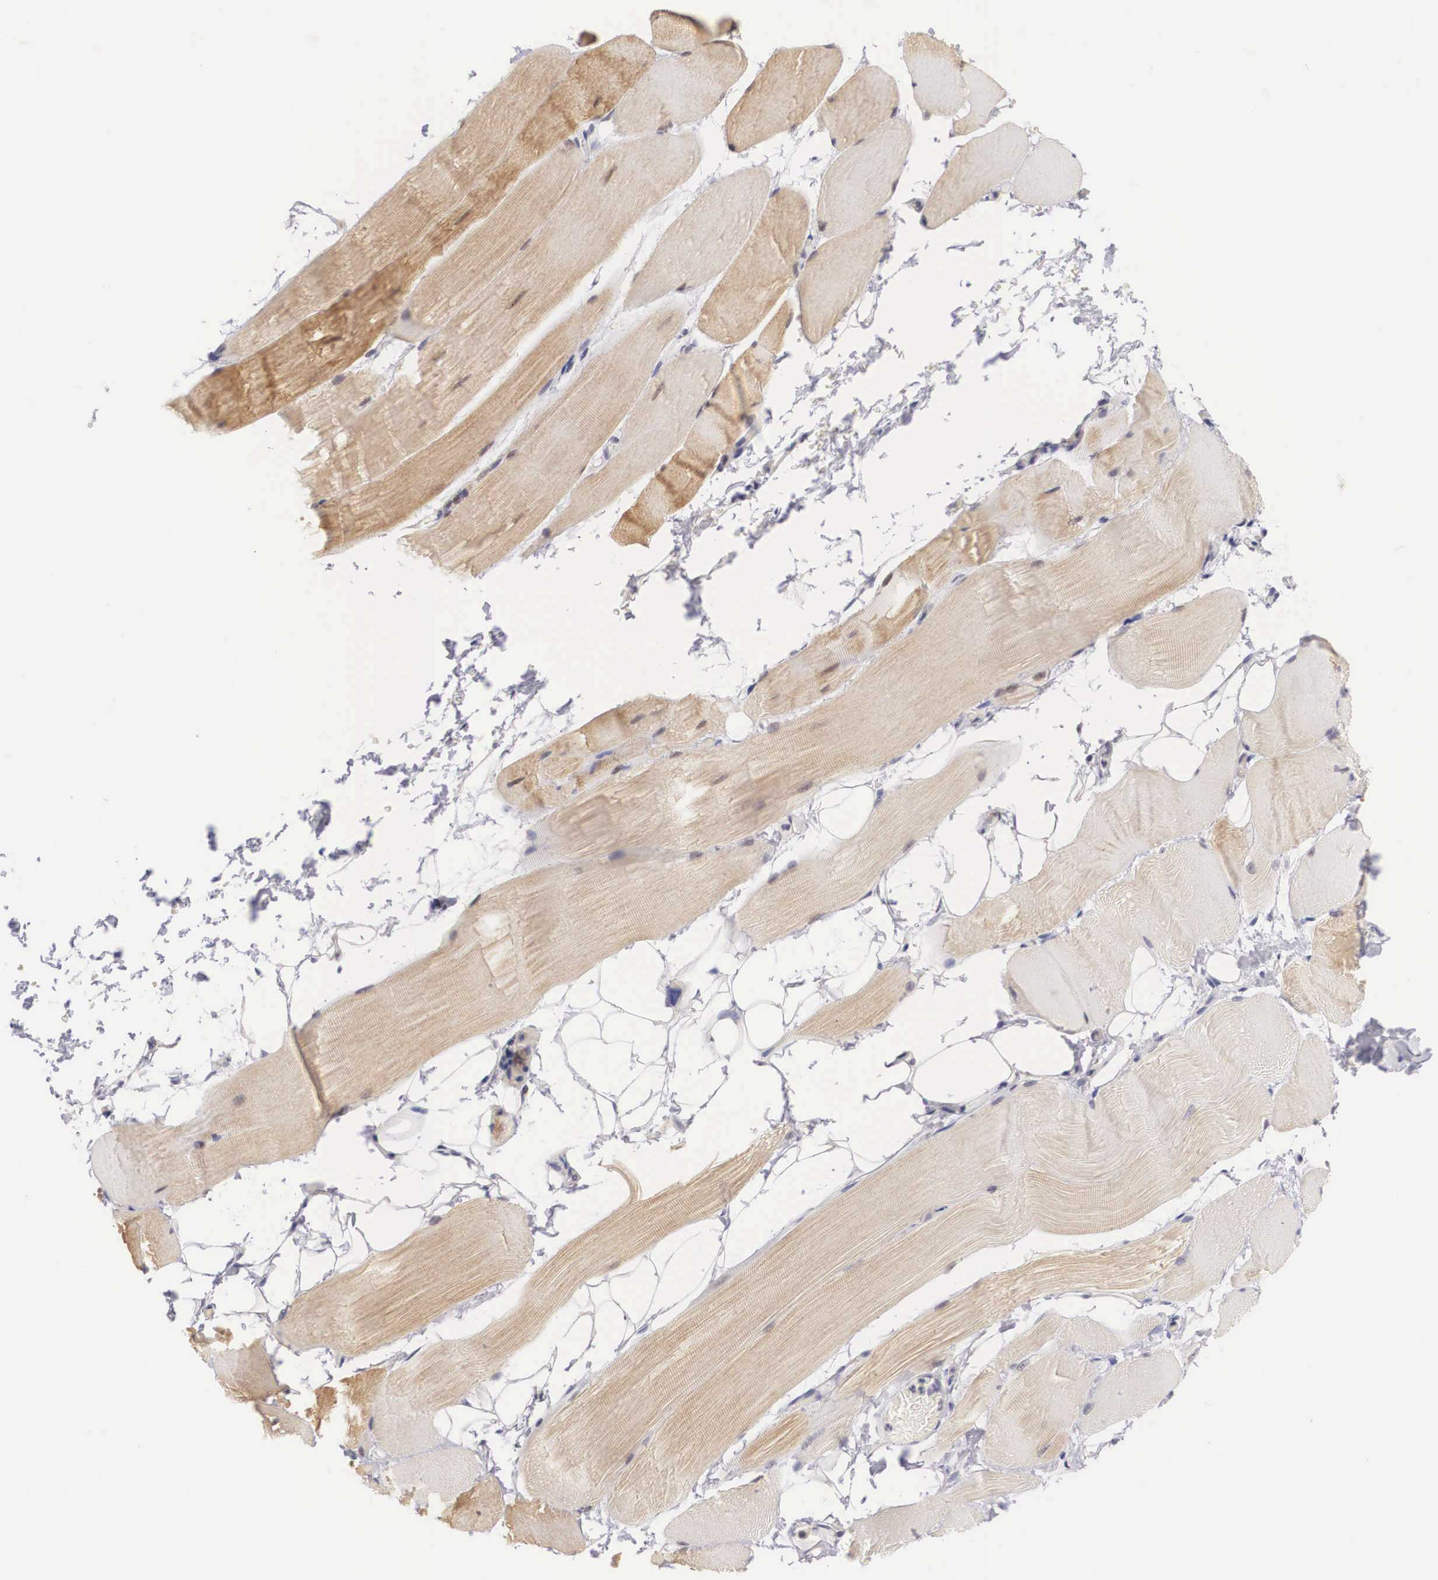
{"staining": {"intensity": "negative", "quantity": "none", "location": "none"}, "tissue": "skeletal muscle", "cell_type": "Myocytes", "image_type": "normal", "snomed": [{"axis": "morphology", "description": "Normal tissue, NOS"}, {"axis": "topography", "description": "Skeletal muscle"}, {"axis": "topography", "description": "Parathyroid gland"}], "caption": "This is an IHC micrograph of benign skeletal muscle. There is no positivity in myocytes.", "gene": "FAM47A", "patient": {"sex": "female", "age": 37}}